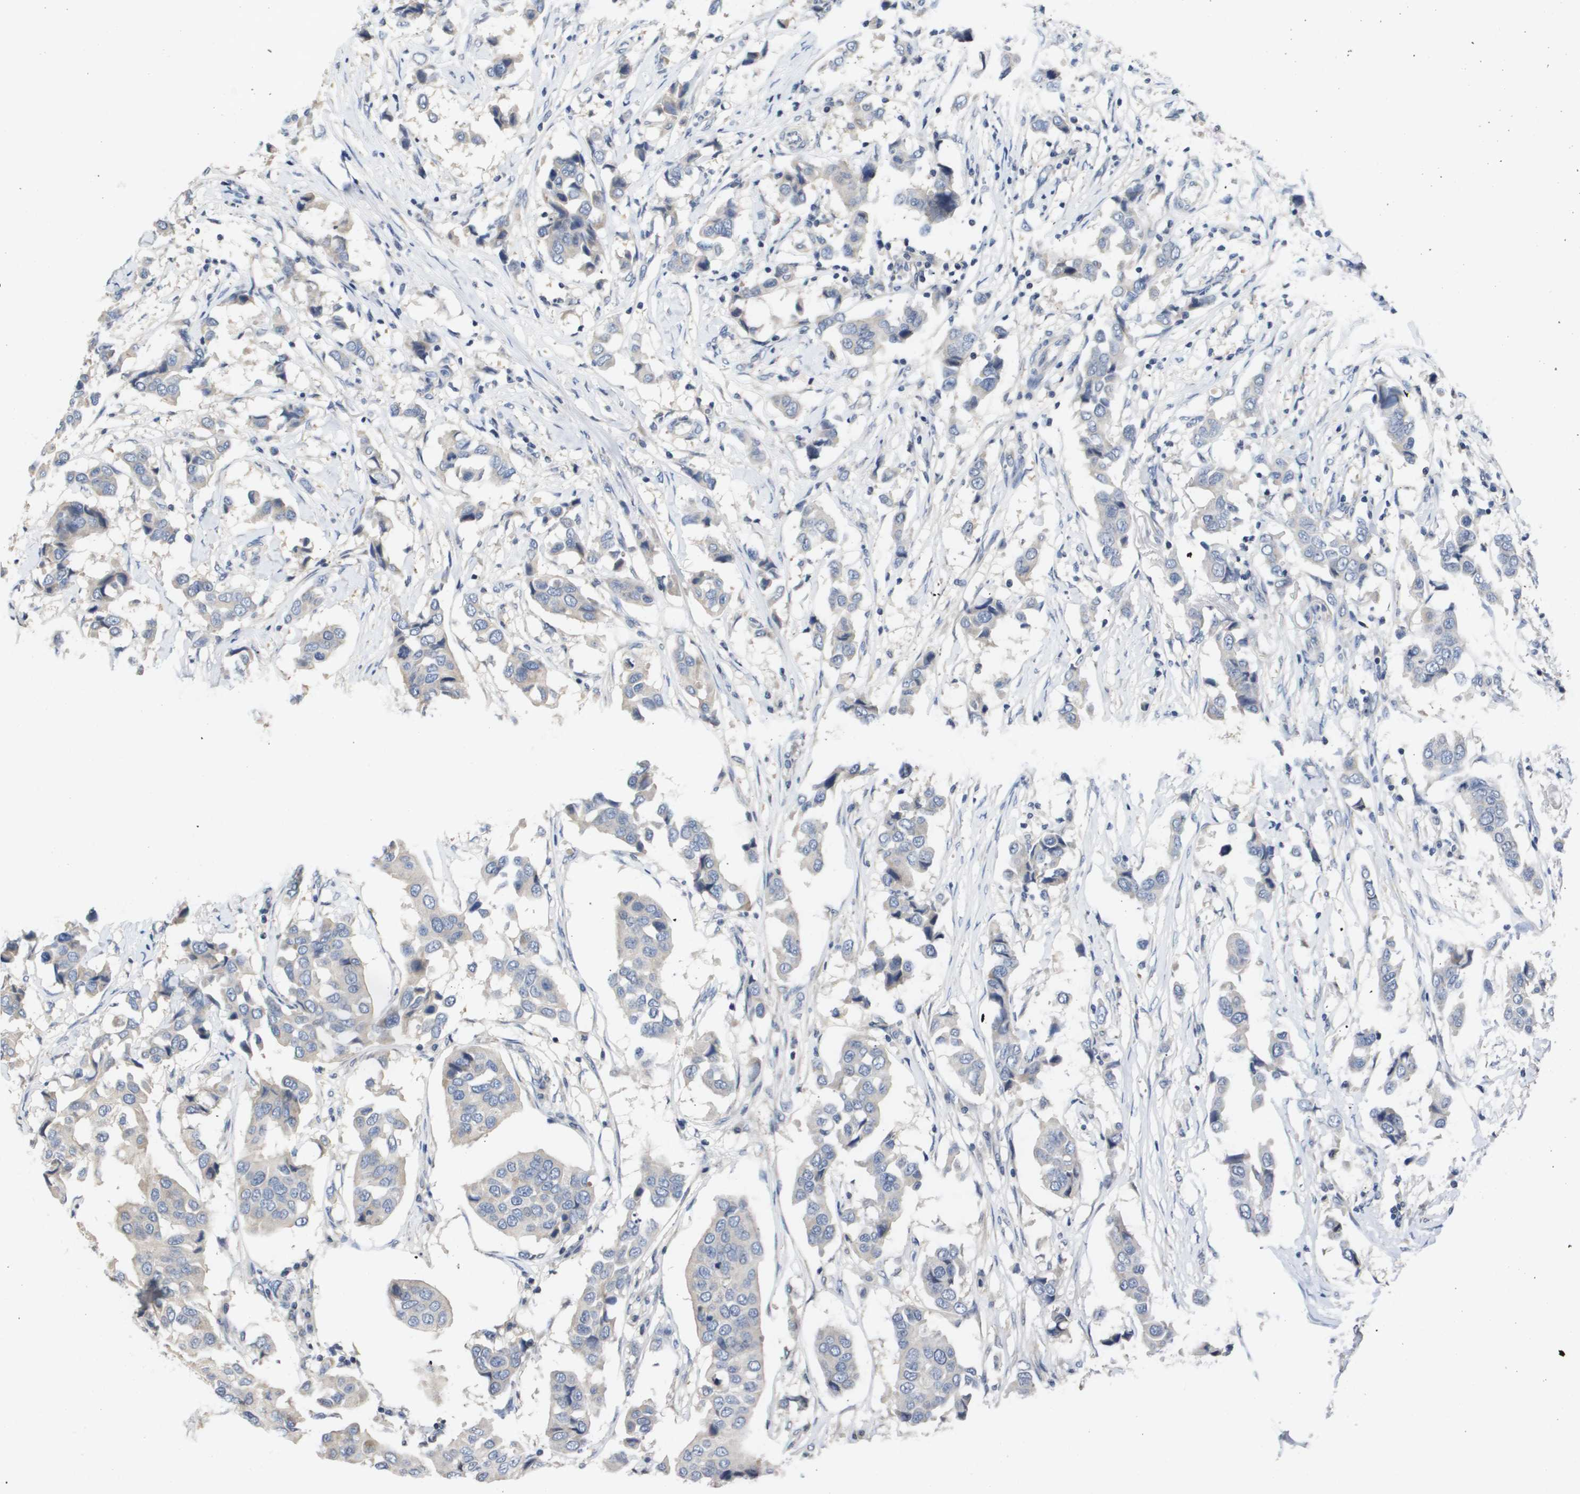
{"staining": {"intensity": "weak", "quantity": "<25%", "location": "cytoplasmic/membranous"}, "tissue": "breast cancer", "cell_type": "Tumor cells", "image_type": "cancer", "snomed": [{"axis": "morphology", "description": "Duct carcinoma"}, {"axis": "topography", "description": "Breast"}], "caption": "Immunohistochemical staining of breast cancer exhibits no significant expression in tumor cells. Brightfield microscopy of immunohistochemistry (IHC) stained with DAB (3,3'-diaminobenzidine) (brown) and hematoxylin (blue), captured at high magnification.", "gene": "CAPN11", "patient": {"sex": "female", "age": 80}}